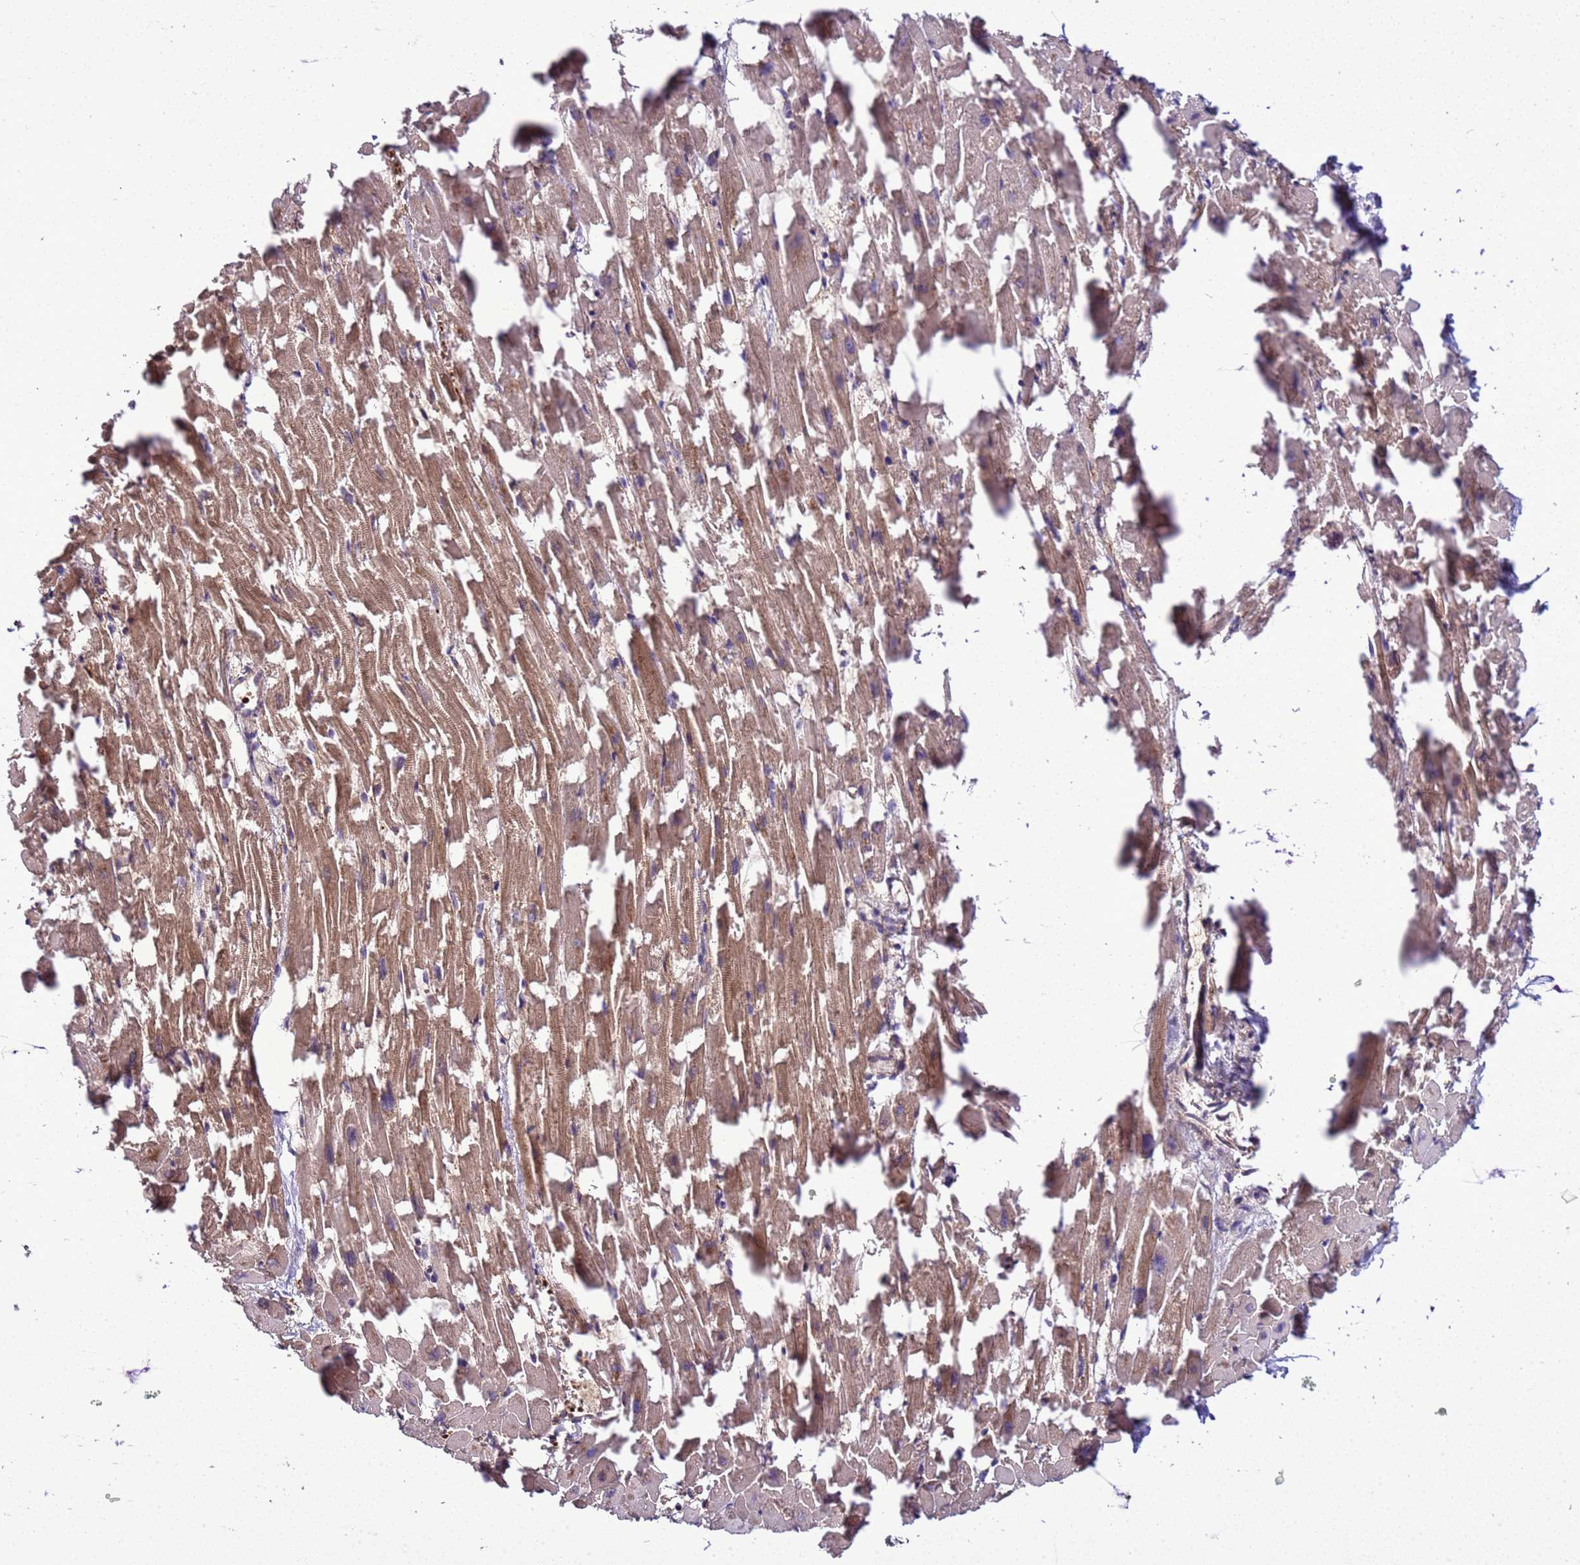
{"staining": {"intensity": "moderate", "quantity": ">75%", "location": "cytoplasmic/membranous,nuclear"}, "tissue": "heart muscle", "cell_type": "Cardiomyocytes", "image_type": "normal", "snomed": [{"axis": "morphology", "description": "Normal tissue, NOS"}, {"axis": "topography", "description": "Heart"}], "caption": "Brown immunohistochemical staining in benign heart muscle demonstrates moderate cytoplasmic/membranous,nuclear expression in approximately >75% of cardiomyocytes.", "gene": "GEN1", "patient": {"sex": "female", "age": 64}}